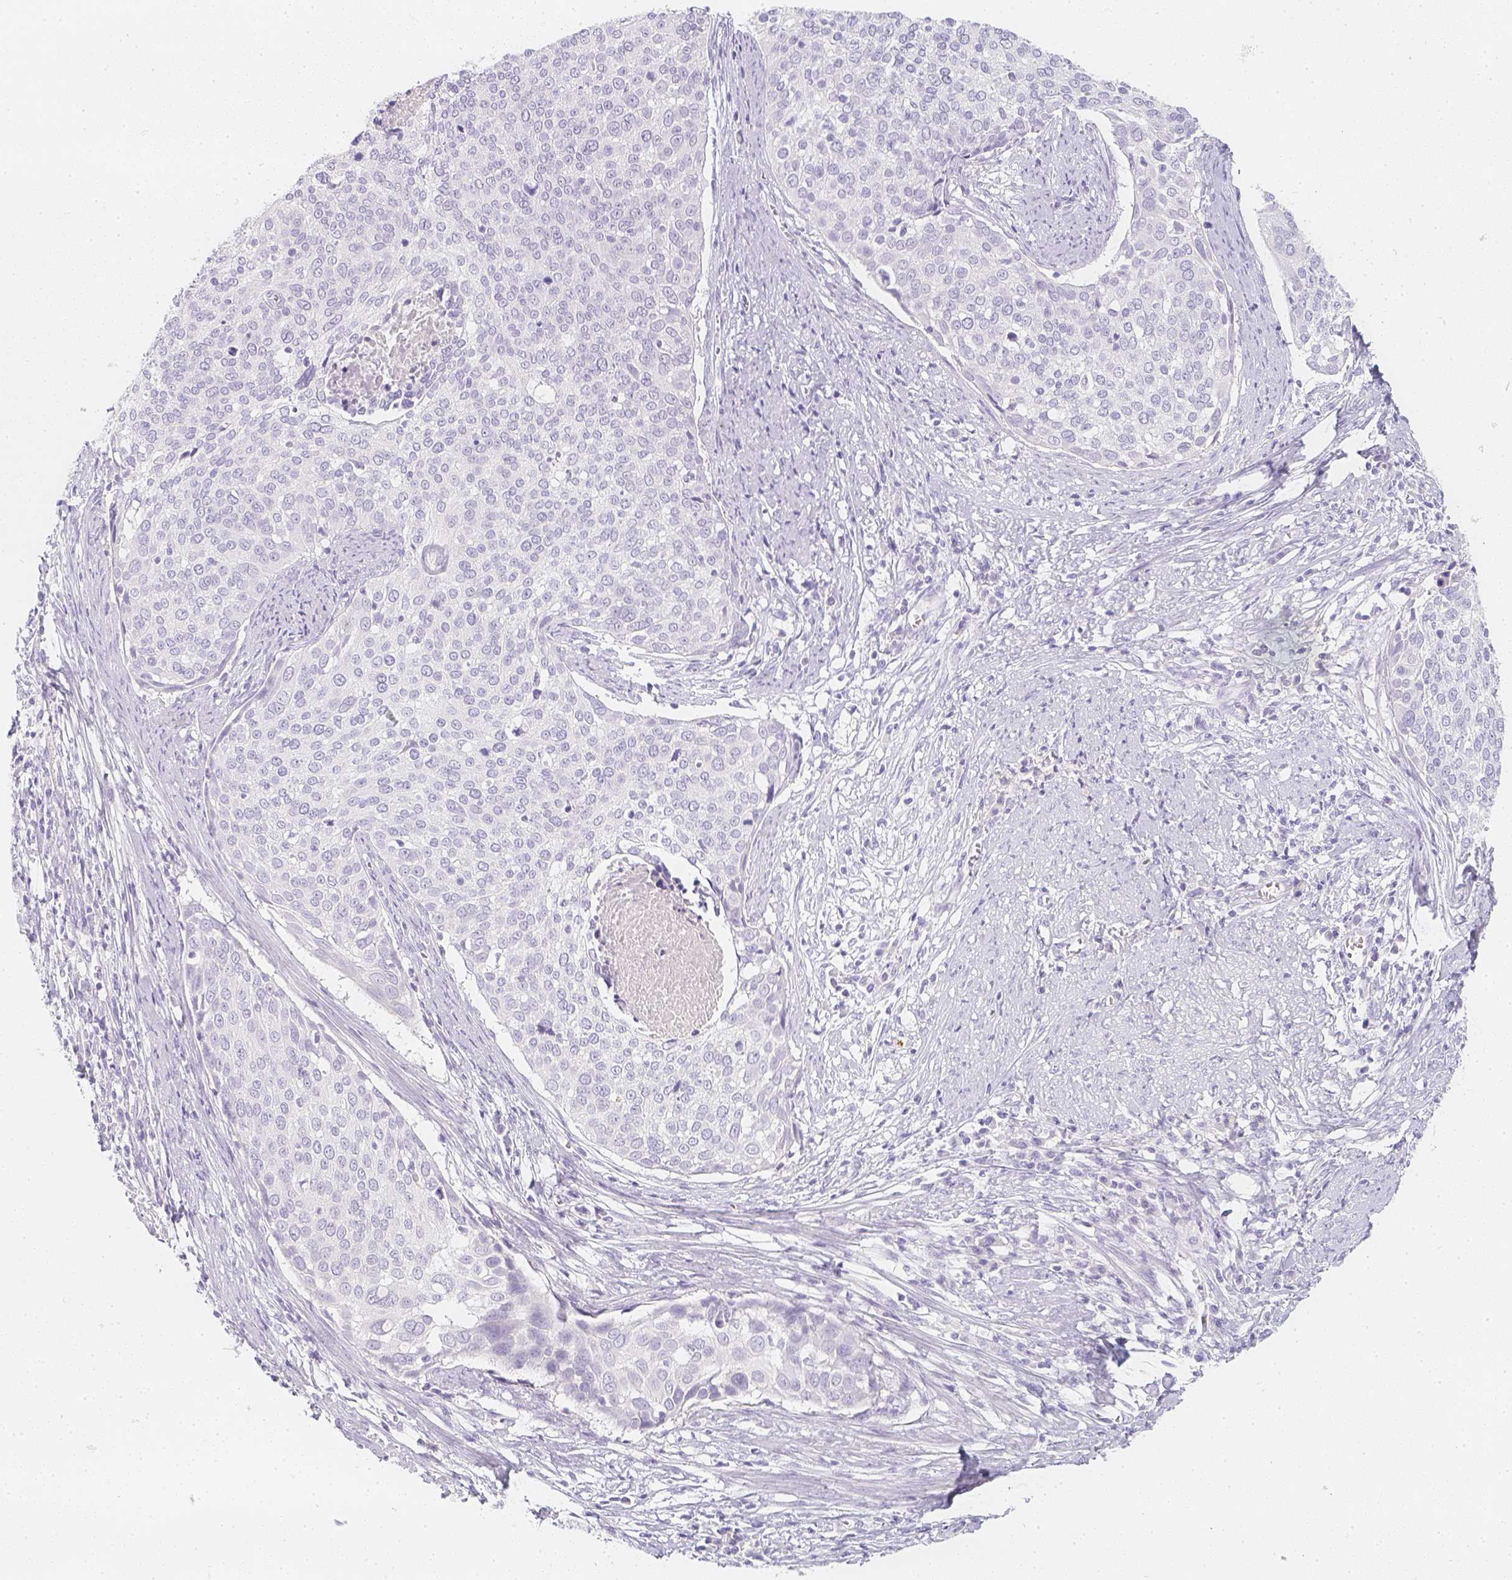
{"staining": {"intensity": "negative", "quantity": "none", "location": "none"}, "tissue": "cervical cancer", "cell_type": "Tumor cells", "image_type": "cancer", "snomed": [{"axis": "morphology", "description": "Squamous cell carcinoma, NOS"}, {"axis": "topography", "description": "Cervix"}], "caption": "Immunohistochemistry (IHC) micrograph of neoplastic tissue: cervical cancer (squamous cell carcinoma) stained with DAB (3,3'-diaminobenzidine) reveals no significant protein positivity in tumor cells. The staining was performed using DAB (3,3'-diaminobenzidine) to visualize the protein expression in brown, while the nuclei were stained in blue with hematoxylin (Magnification: 20x).", "gene": "SLC18A1", "patient": {"sex": "female", "age": 39}}